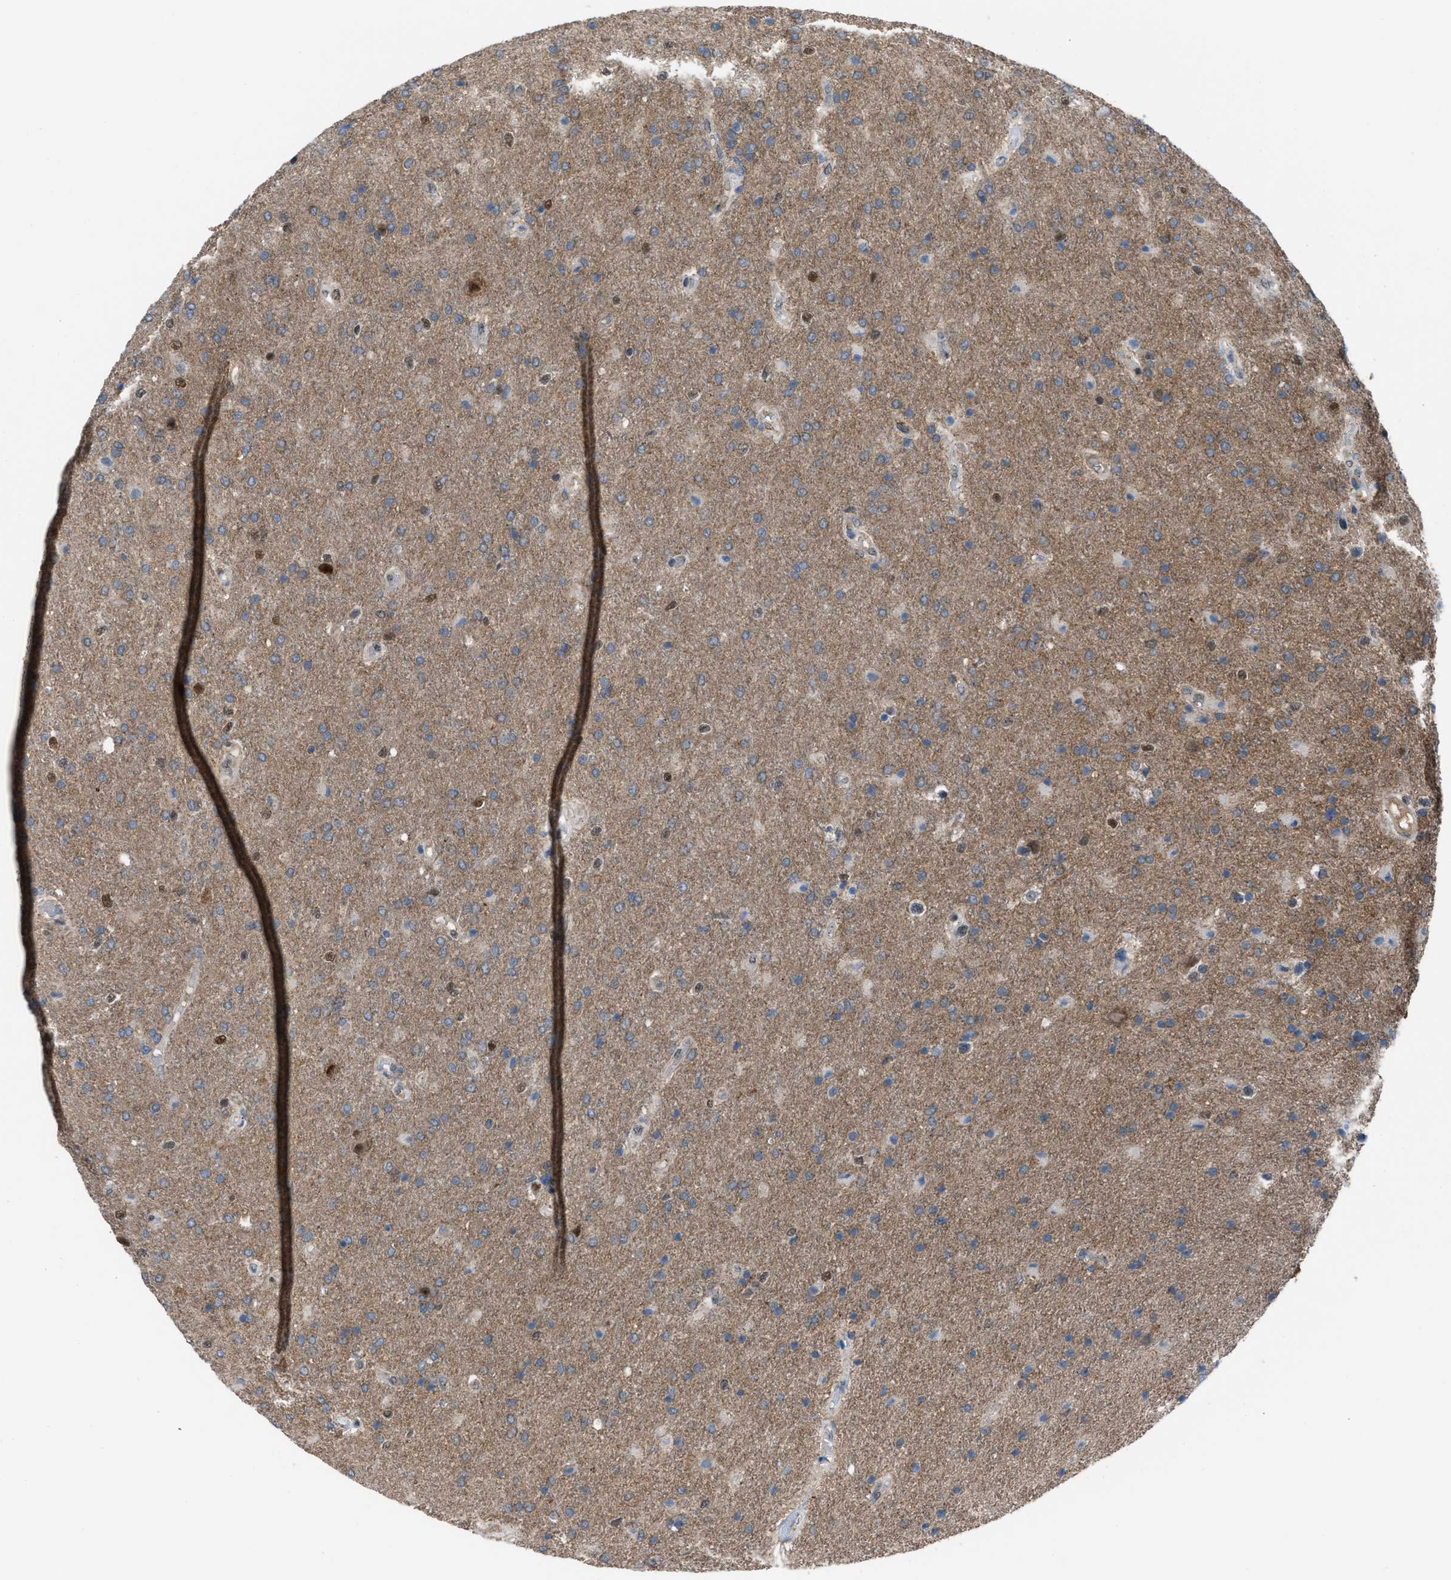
{"staining": {"intensity": "moderate", "quantity": "<25%", "location": "cytoplasmic/membranous,nuclear"}, "tissue": "glioma", "cell_type": "Tumor cells", "image_type": "cancer", "snomed": [{"axis": "morphology", "description": "Glioma, malignant, High grade"}, {"axis": "topography", "description": "Brain"}], "caption": "Immunohistochemical staining of human glioma demonstrates low levels of moderate cytoplasmic/membranous and nuclear protein staining in about <25% of tumor cells.", "gene": "CRTC1", "patient": {"sex": "male", "age": 72}}